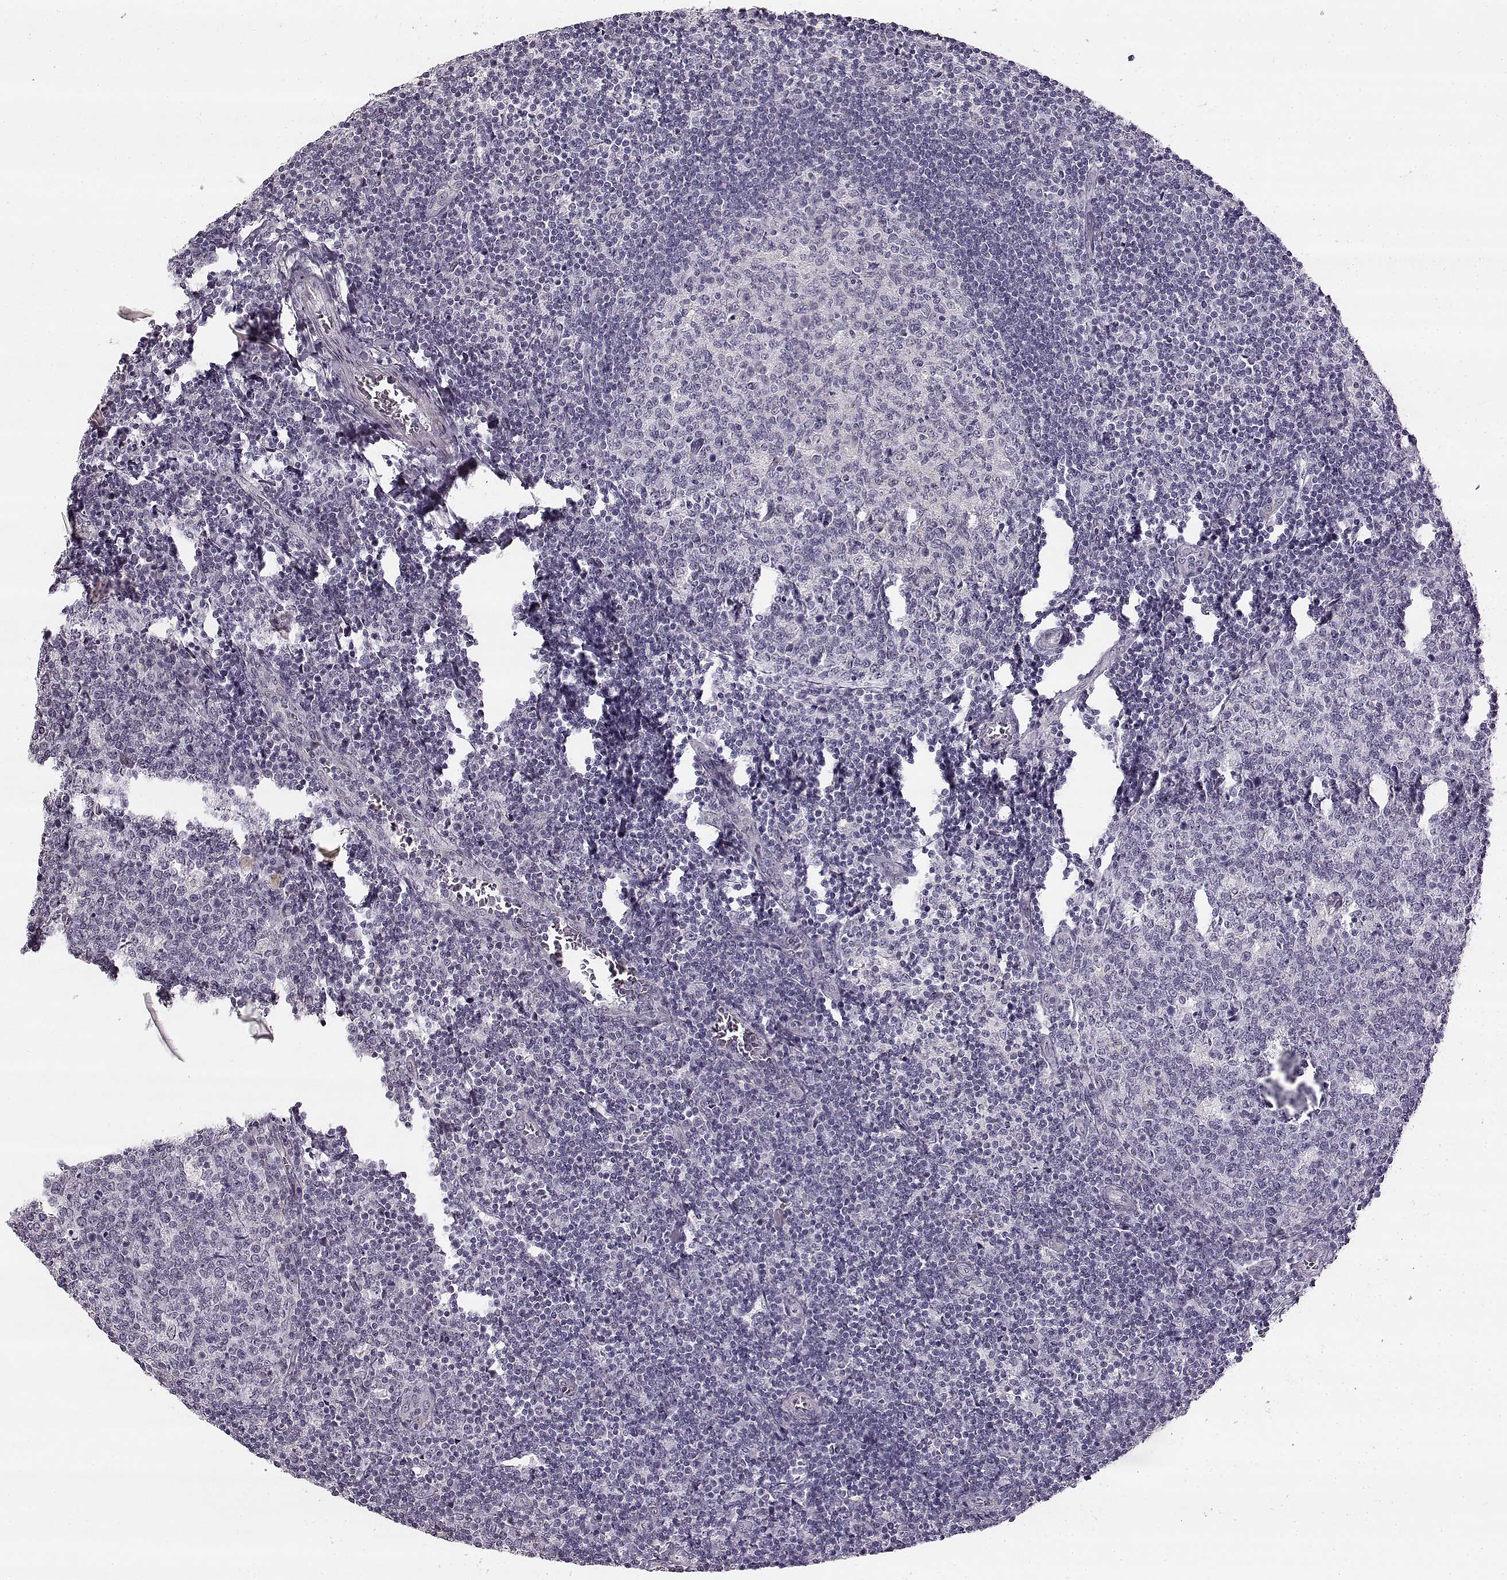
{"staining": {"intensity": "negative", "quantity": "none", "location": "none"}, "tissue": "tonsil", "cell_type": "Germinal center cells", "image_type": "normal", "snomed": [{"axis": "morphology", "description": "Normal tissue, NOS"}, {"axis": "topography", "description": "Tonsil"}], "caption": "The image displays no staining of germinal center cells in normal tonsil. (Stains: DAB immunohistochemistry (IHC) with hematoxylin counter stain, Microscopy: brightfield microscopy at high magnification).", "gene": "MAP6D1", "patient": {"sex": "female", "age": 13}}